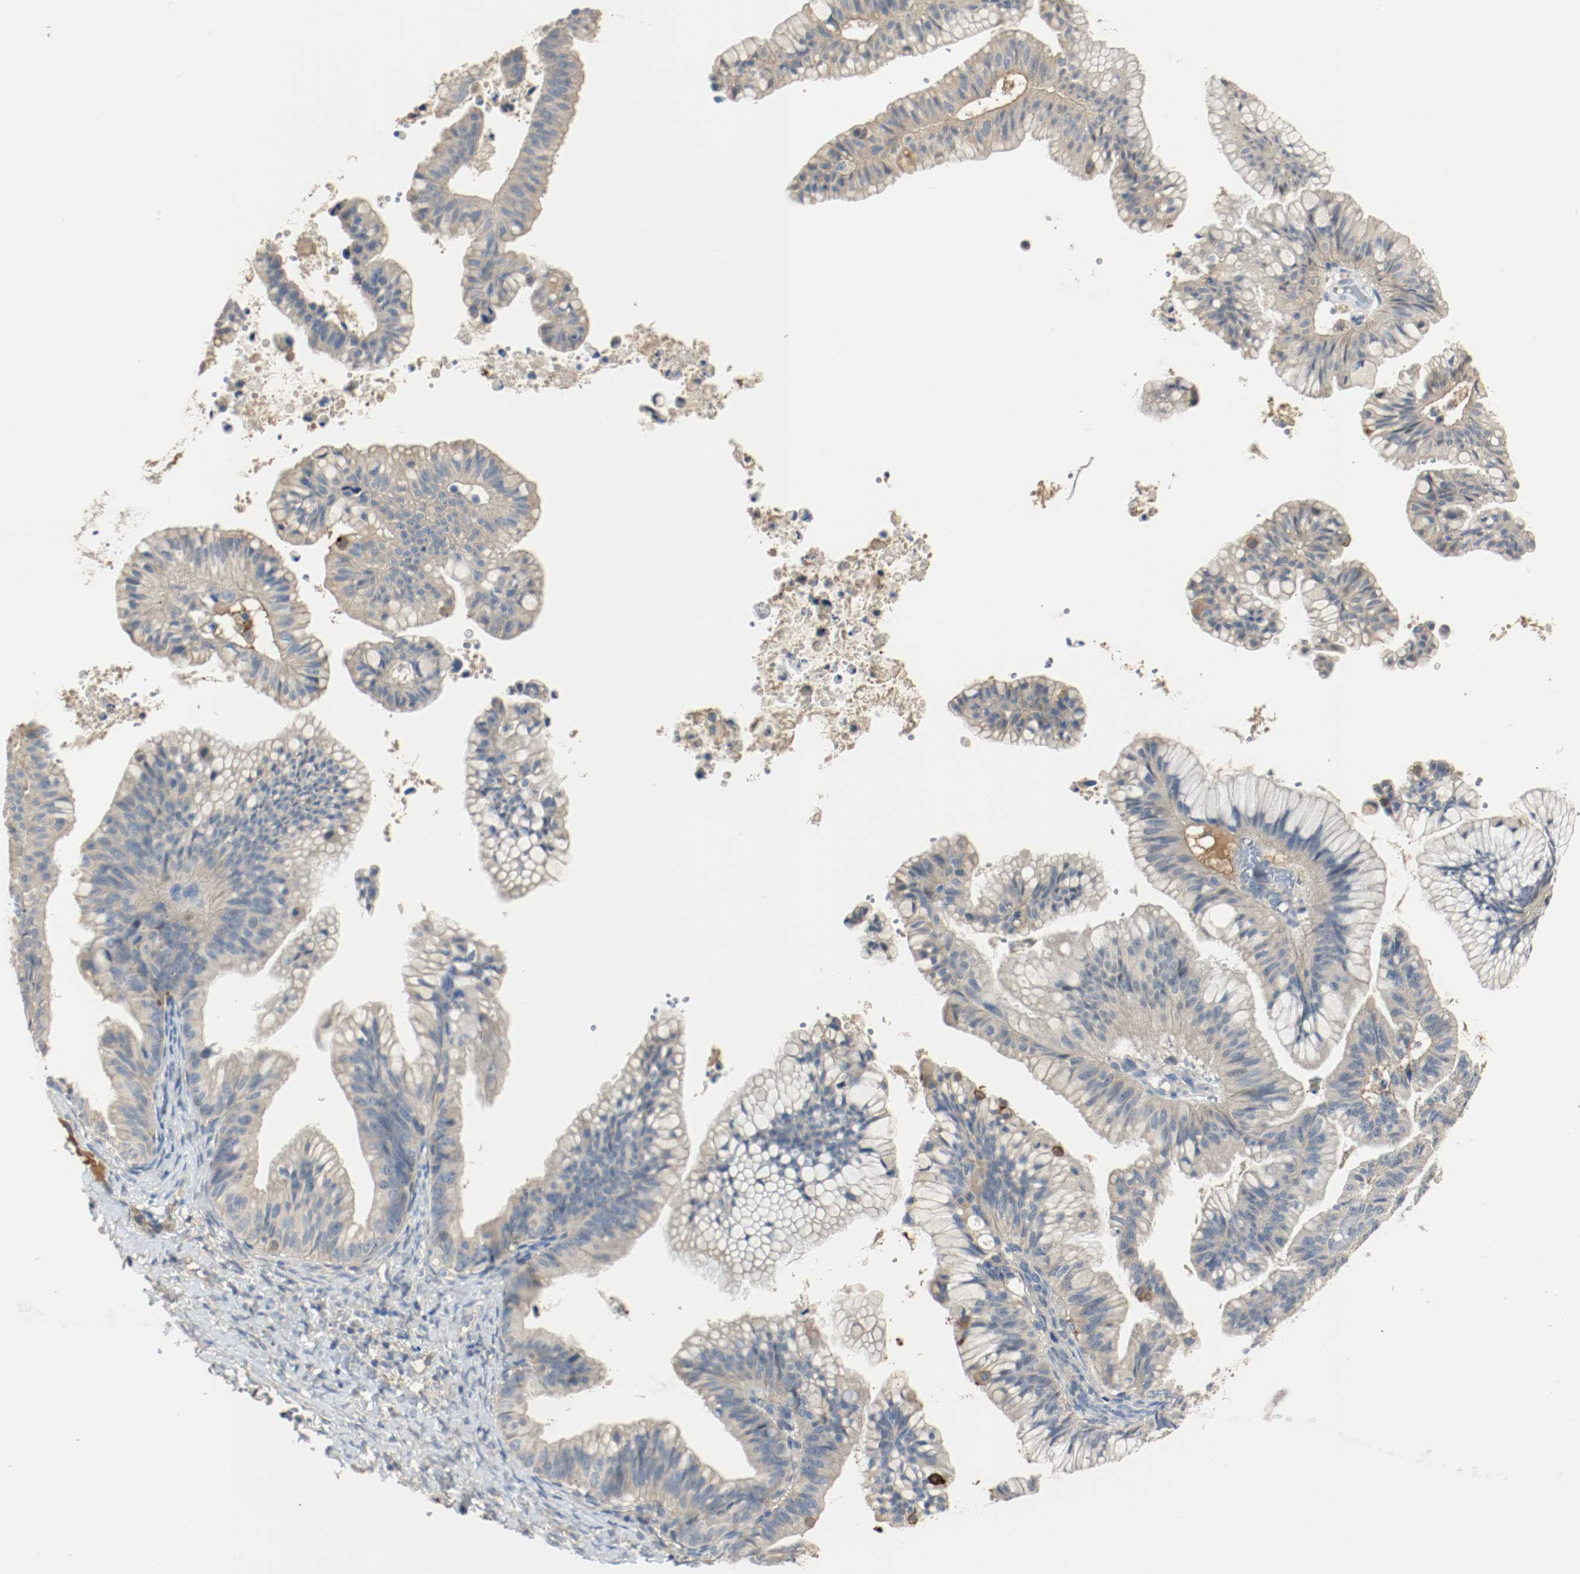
{"staining": {"intensity": "weak", "quantity": "25%-75%", "location": "cytoplasmic/membranous"}, "tissue": "ovarian cancer", "cell_type": "Tumor cells", "image_type": "cancer", "snomed": [{"axis": "morphology", "description": "Cystadenocarcinoma, mucinous, NOS"}, {"axis": "topography", "description": "Ovary"}], "caption": "Immunohistochemistry (IHC) of human ovarian cancer (mucinous cystadenocarcinoma) exhibits low levels of weak cytoplasmic/membranous expression in about 25%-75% of tumor cells.", "gene": "MELTF", "patient": {"sex": "female", "age": 36}}